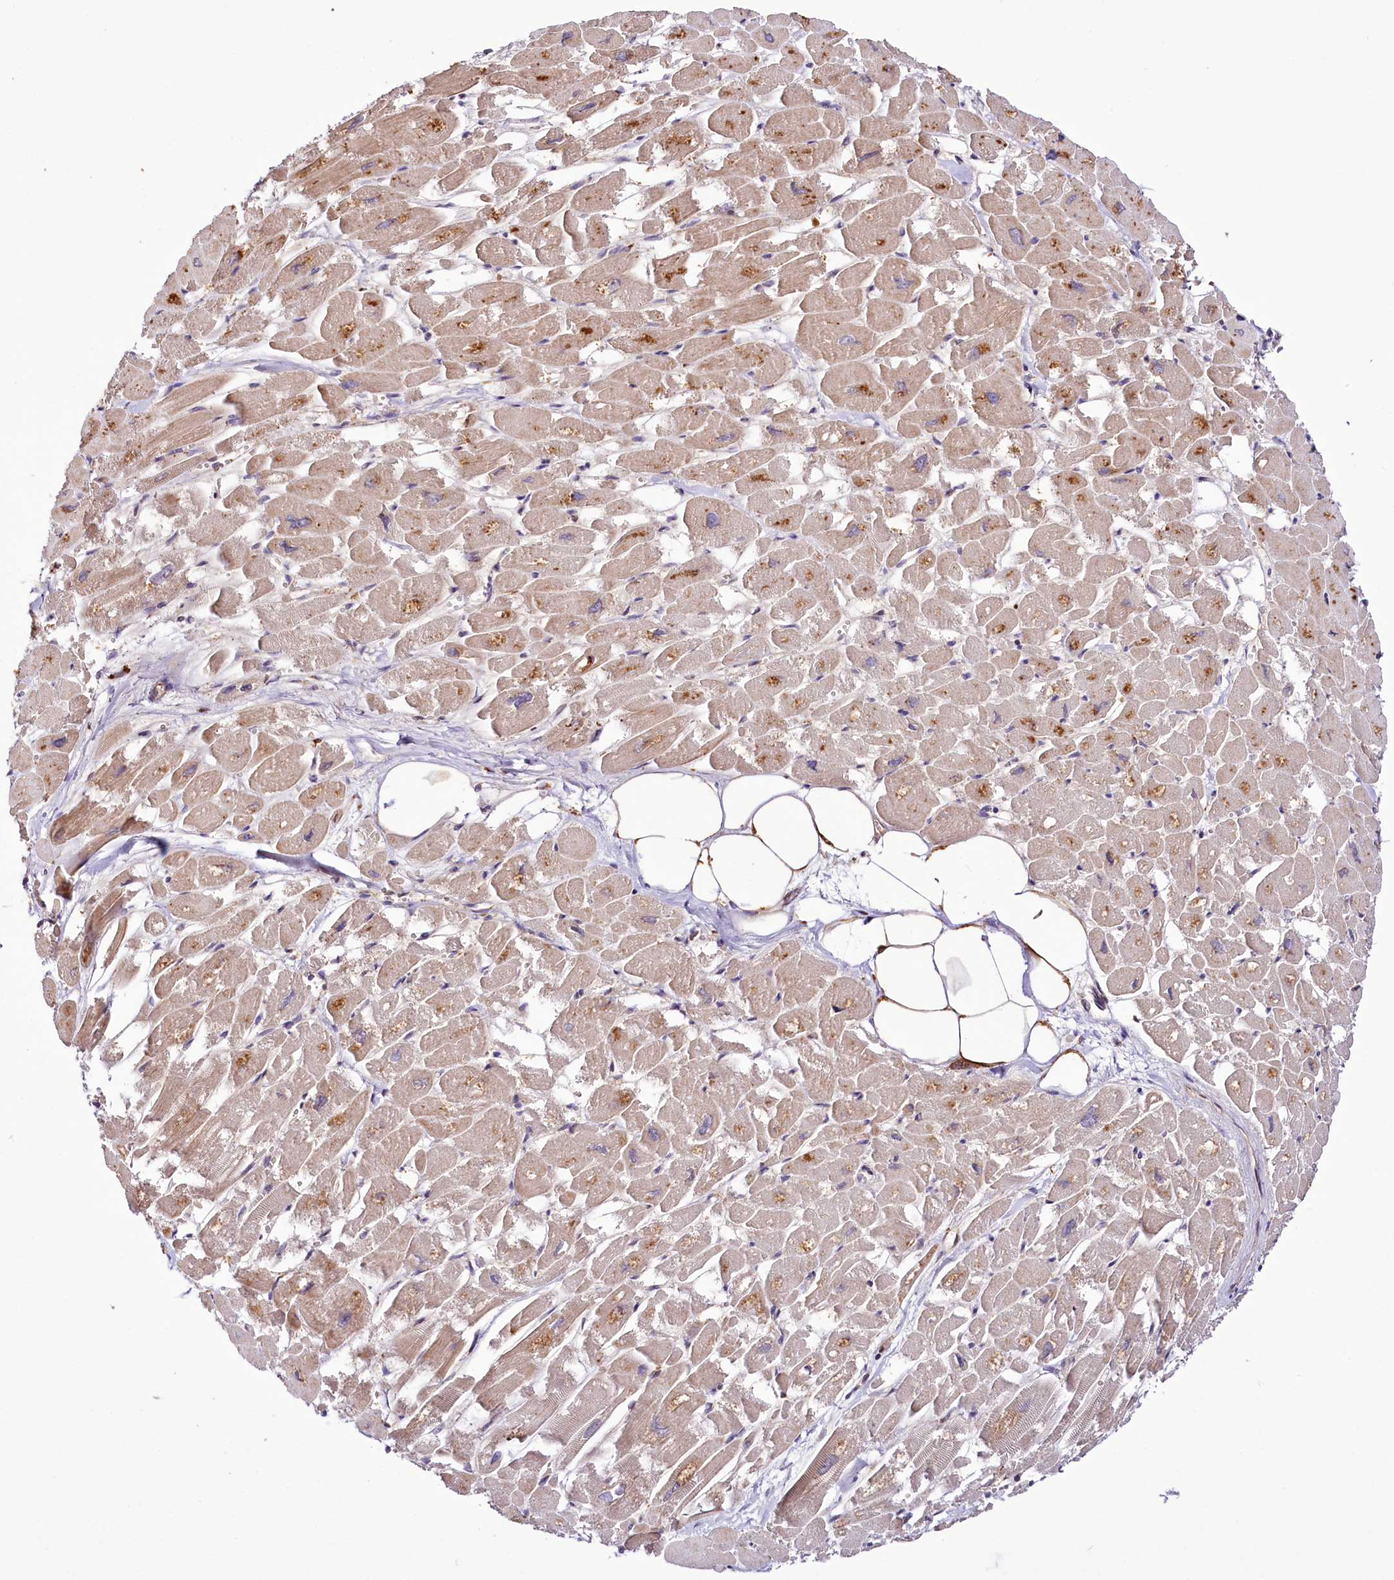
{"staining": {"intensity": "moderate", "quantity": "25%-75%", "location": "cytoplasmic/membranous"}, "tissue": "heart muscle", "cell_type": "Cardiomyocytes", "image_type": "normal", "snomed": [{"axis": "morphology", "description": "Normal tissue, NOS"}, {"axis": "topography", "description": "Heart"}], "caption": "Heart muscle was stained to show a protein in brown. There is medium levels of moderate cytoplasmic/membranous expression in about 25%-75% of cardiomyocytes. (DAB (3,3'-diaminobenzidine) IHC, brown staining for protein, blue staining for nuclei).", "gene": "CUTC", "patient": {"sex": "male", "age": 54}}